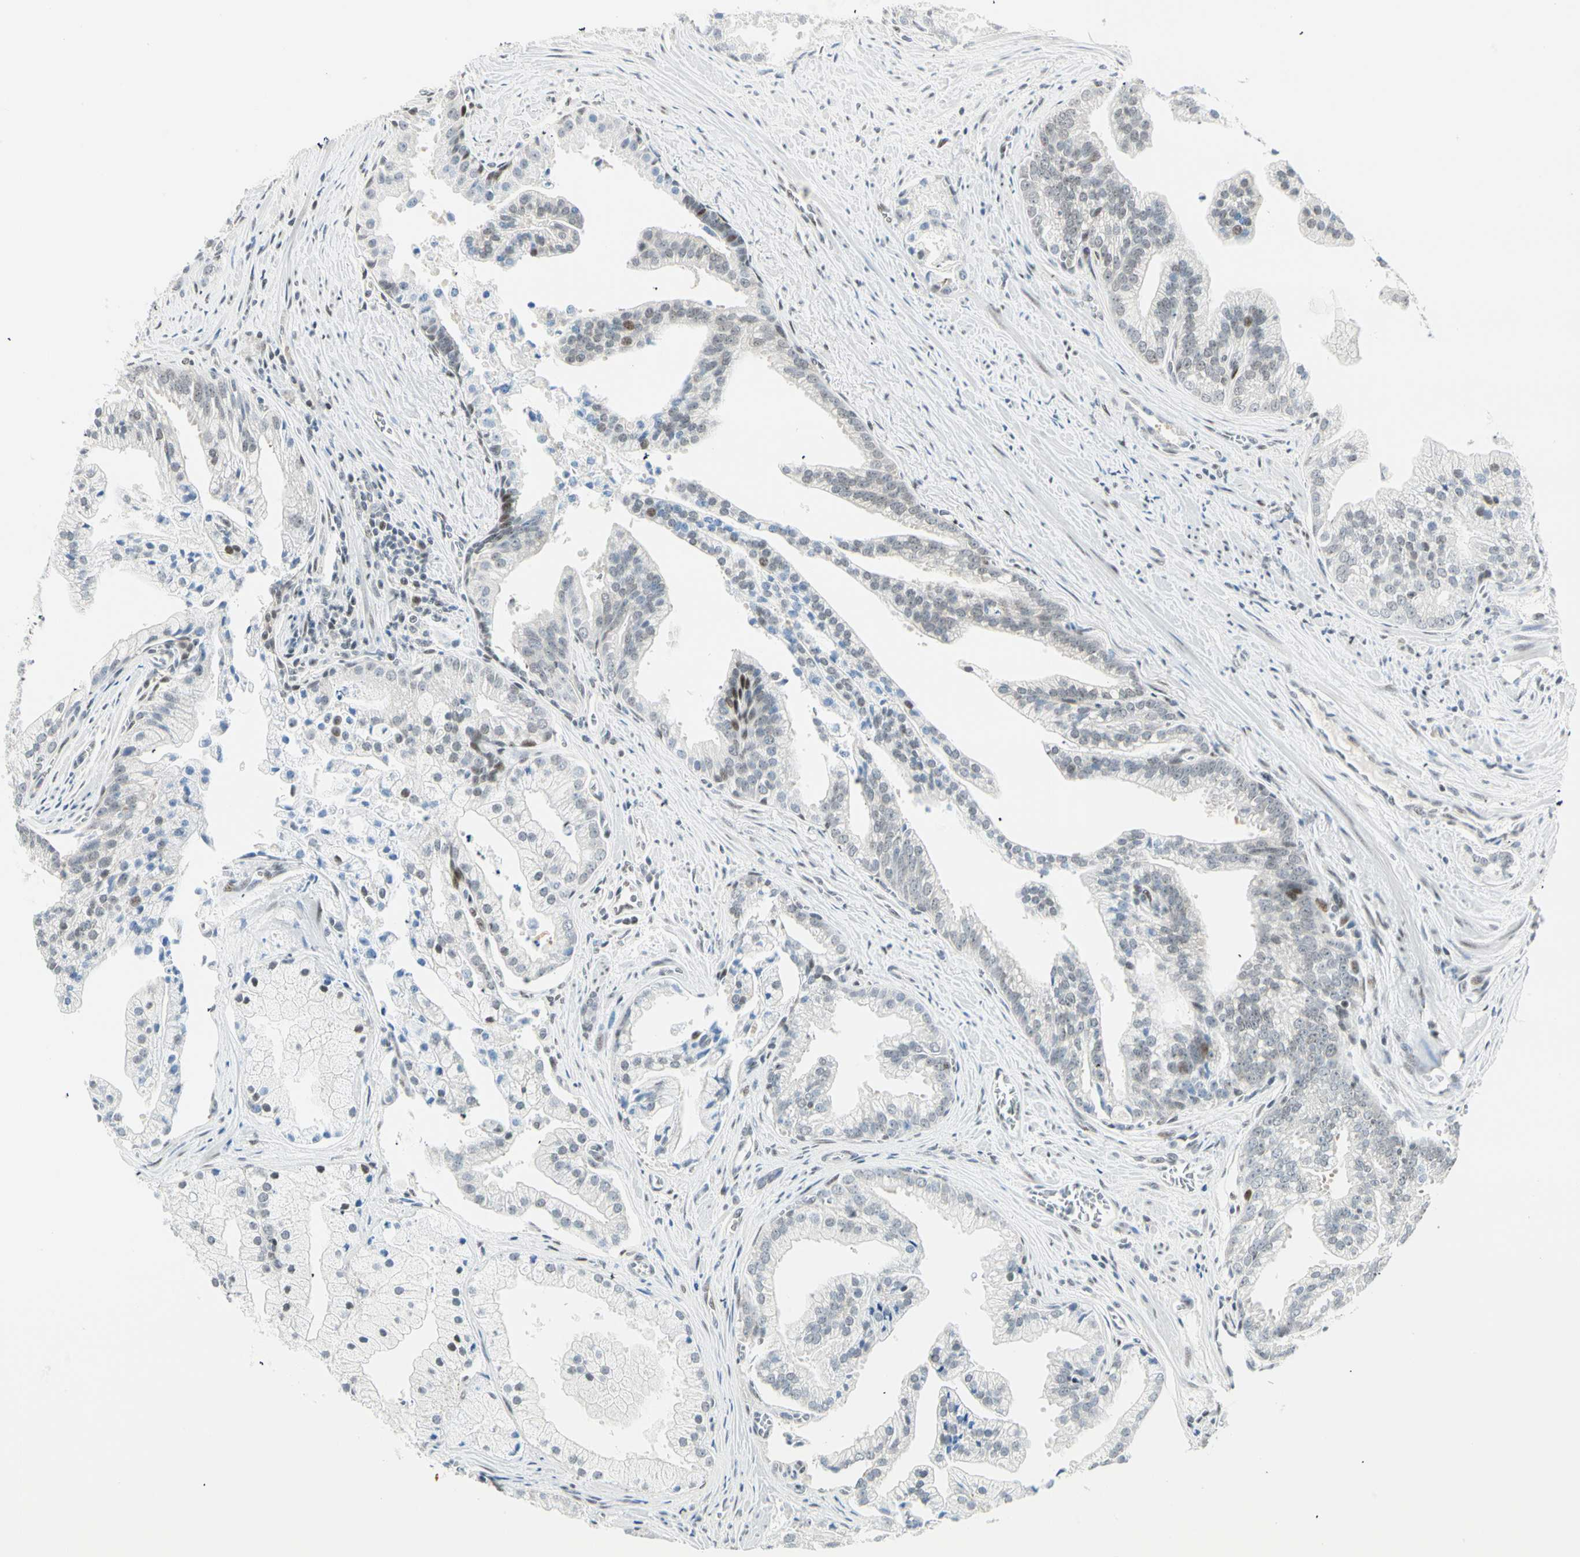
{"staining": {"intensity": "weak", "quantity": "<25%", "location": "nuclear"}, "tissue": "prostate cancer", "cell_type": "Tumor cells", "image_type": "cancer", "snomed": [{"axis": "morphology", "description": "Adenocarcinoma, High grade"}, {"axis": "topography", "description": "Prostate"}], "caption": "The micrograph displays no staining of tumor cells in prostate cancer.", "gene": "PKNOX1", "patient": {"sex": "male", "age": 67}}